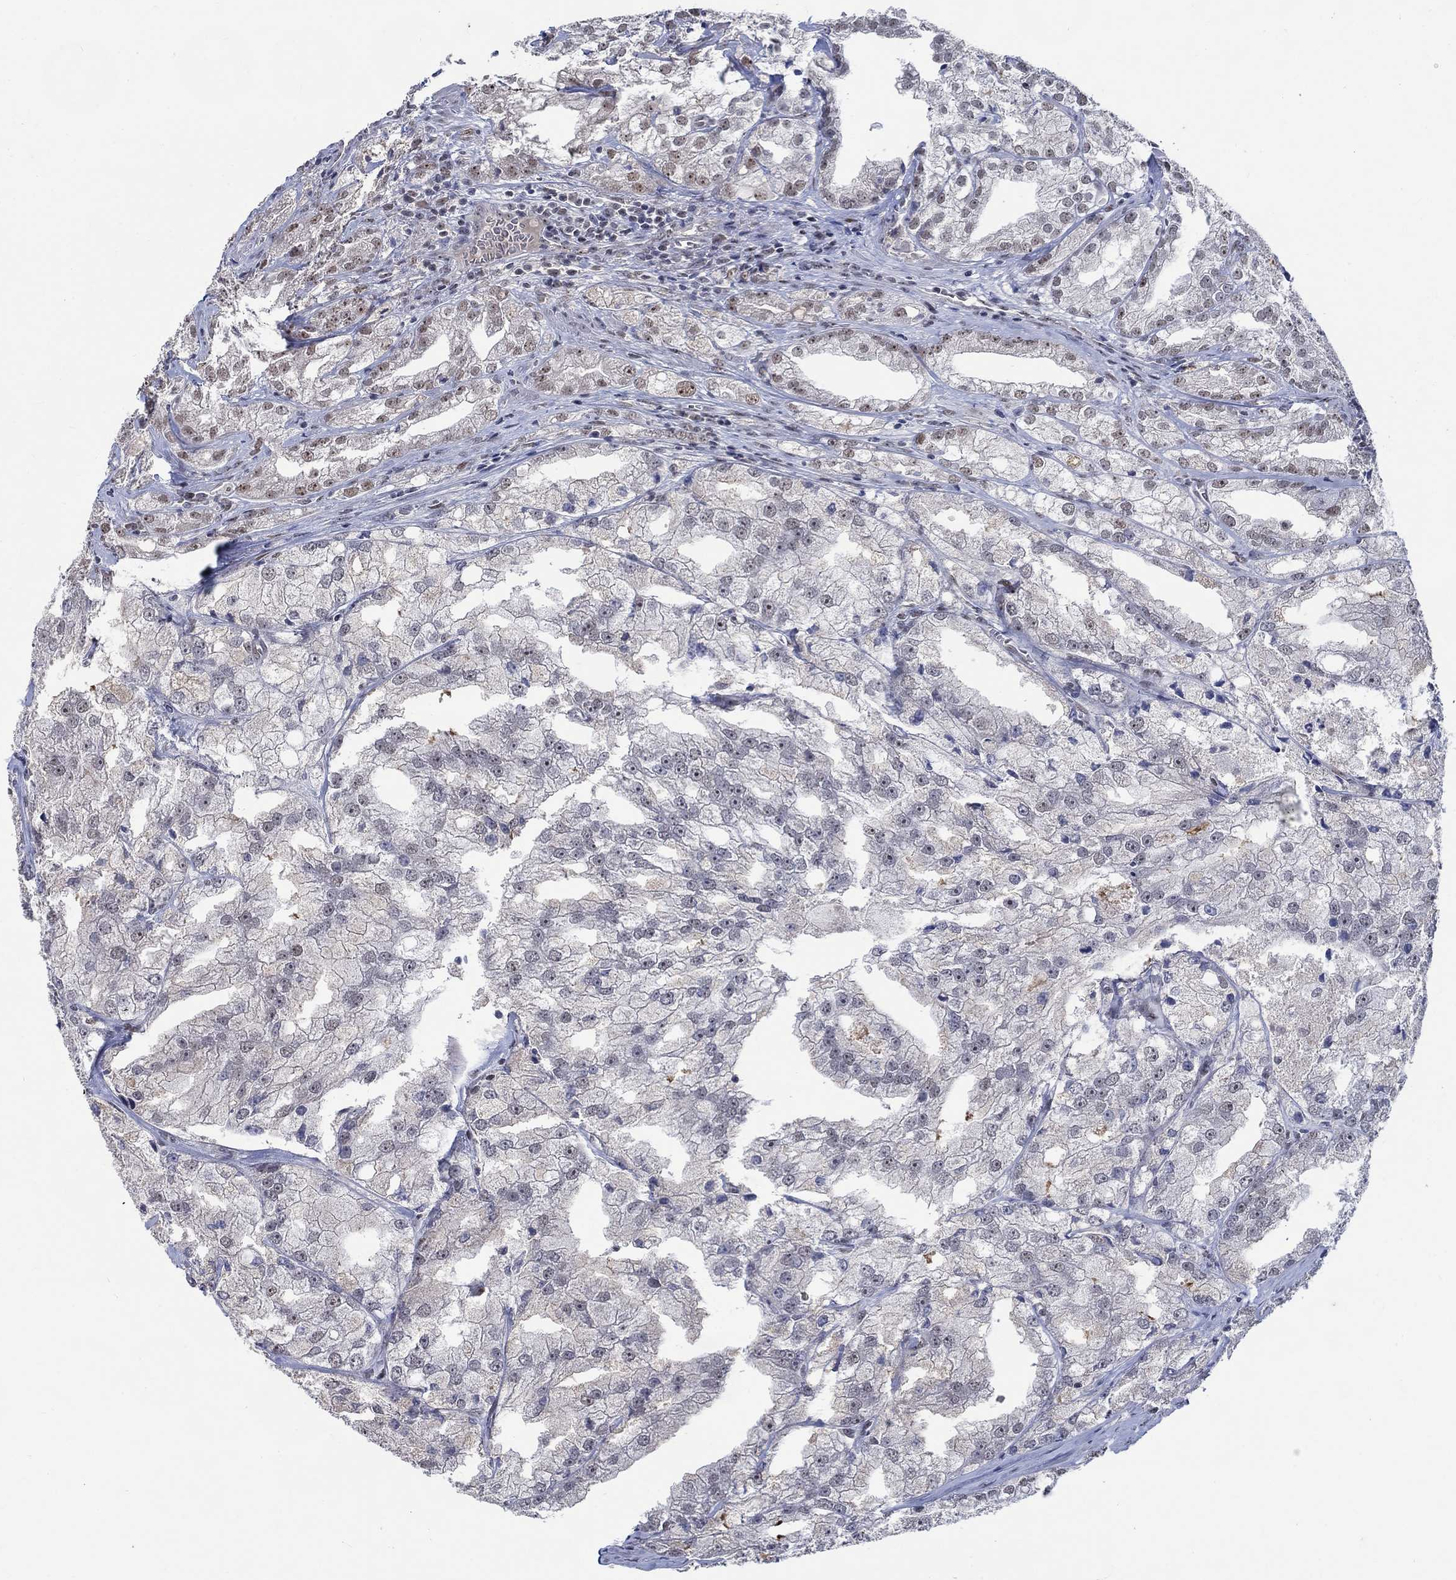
{"staining": {"intensity": "moderate", "quantity": "<25%", "location": "nuclear"}, "tissue": "prostate cancer", "cell_type": "Tumor cells", "image_type": "cancer", "snomed": [{"axis": "morphology", "description": "Adenocarcinoma, NOS"}, {"axis": "topography", "description": "Prostate"}], "caption": "An immunohistochemistry (IHC) photomicrograph of tumor tissue is shown. Protein staining in brown shows moderate nuclear positivity in prostate cancer (adenocarcinoma) within tumor cells.", "gene": "HTN1", "patient": {"sex": "male", "age": 70}}